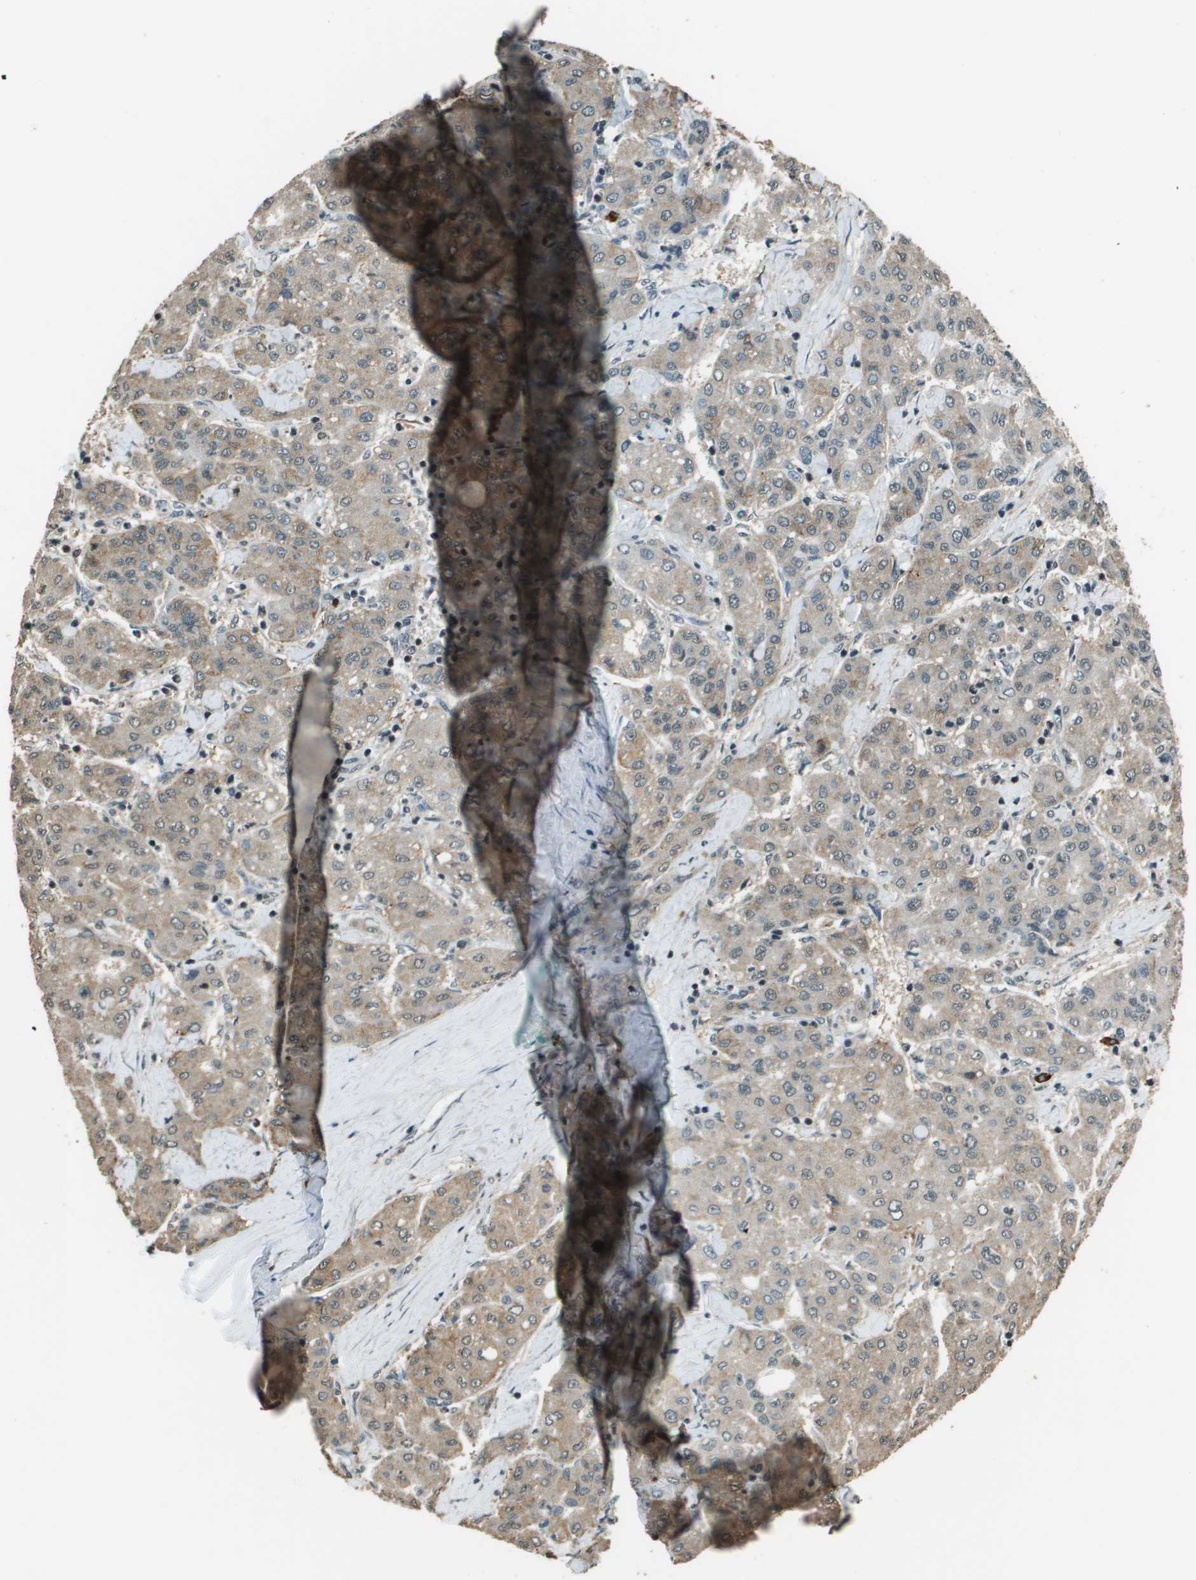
{"staining": {"intensity": "weak", "quantity": ">75%", "location": "cytoplasmic/membranous"}, "tissue": "liver cancer", "cell_type": "Tumor cells", "image_type": "cancer", "snomed": [{"axis": "morphology", "description": "Carcinoma, Hepatocellular, NOS"}, {"axis": "topography", "description": "Liver"}], "caption": "The histopathology image shows staining of liver hepatocellular carcinoma, revealing weak cytoplasmic/membranous protein expression (brown color) within tumor cells.", "gene": "SDC3", "patient": {"sex": "male", "age": 65}}